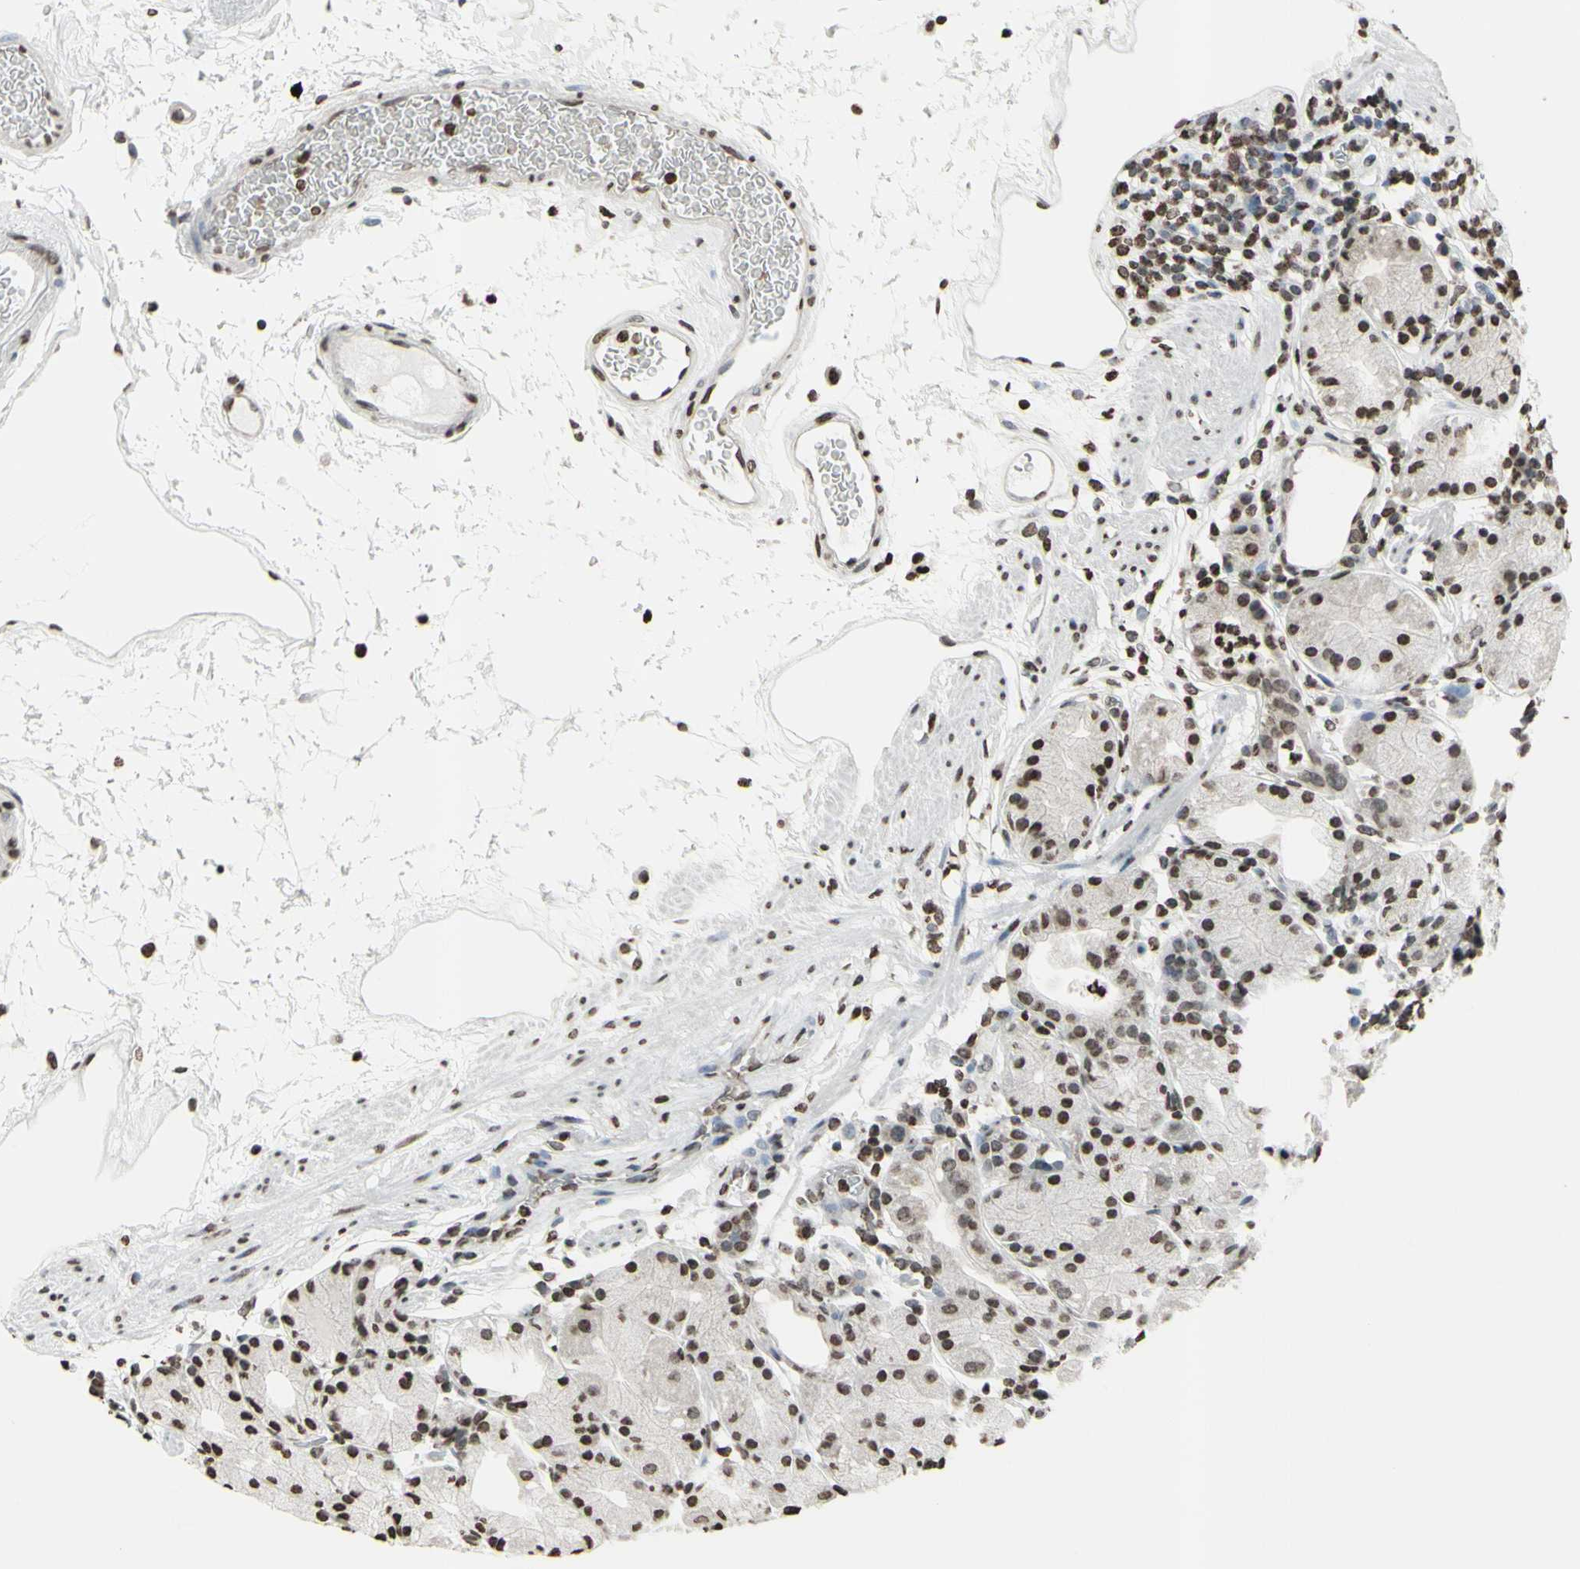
{"staining": {"intensity": "strong", "quantity": "25%-75%", "location": "cytoplasmic/membranous,nuclear"}, "tissue": "stomach", "cell_type": "Glandular cells", "image_type": "normal", "snomed": [{"axis": "morphology", "description": "Normal tissue, NOS"}, {"axis": "topography", "description": "Stomach"}, {"axis": "topography", "description": "Stomach, lower"}], "caption": "Brown immunohistochemical staining in benign stomach demonstrates strong cytoplasmic/membranous,nuclear positivity in approximately 25%-75% of glandular cells. (brown staining indicates protein expression, while blue staining denotes nuclei).", "gene": "CD79B", "patient": {"sex": "female", "age": 75}}